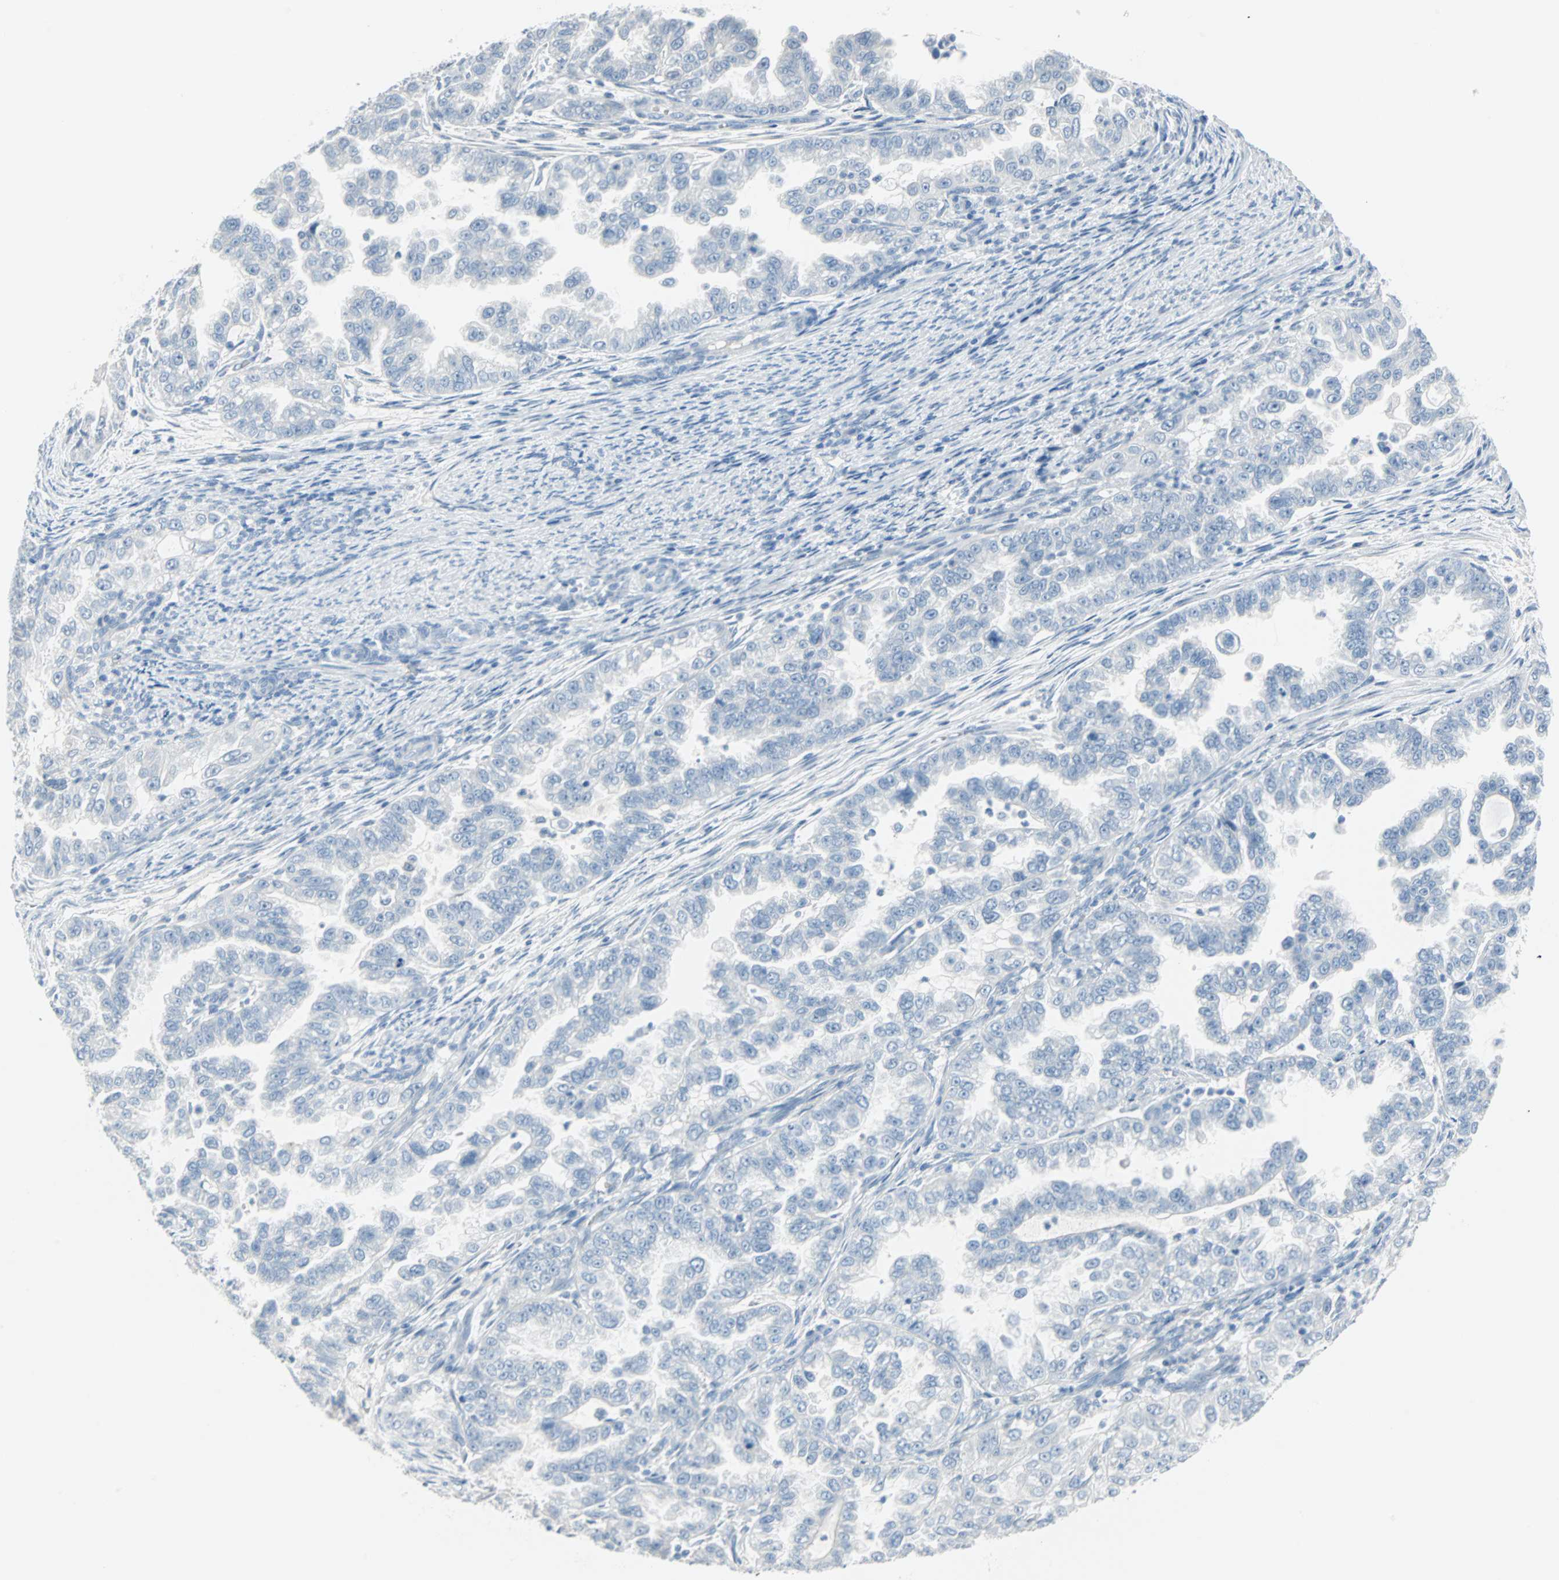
{"staining": {"intensity": "negative", "quantity": "none", "location": "none"}, "tissue": "endometrial cancer", "cell_type": "Tumor cells", "image_type": "cancer", "snomed": [{"axis": "morphology", "description": "Adenocarcinoma, NOS"}, {"axis": "topography", "description": "Endometrium"}], "caption": "A high-resolution image shows immunohistochemistry (IHC) staining of adenocarcinoma (endometrial), which displays no significant staining in tumor cells. (Brightfield microscopy of DAB (3,3'-diaminobenzidine) IHC at high magnification).", "gene": "STX1A", "patient": {"sex": "female", "age": 85}}